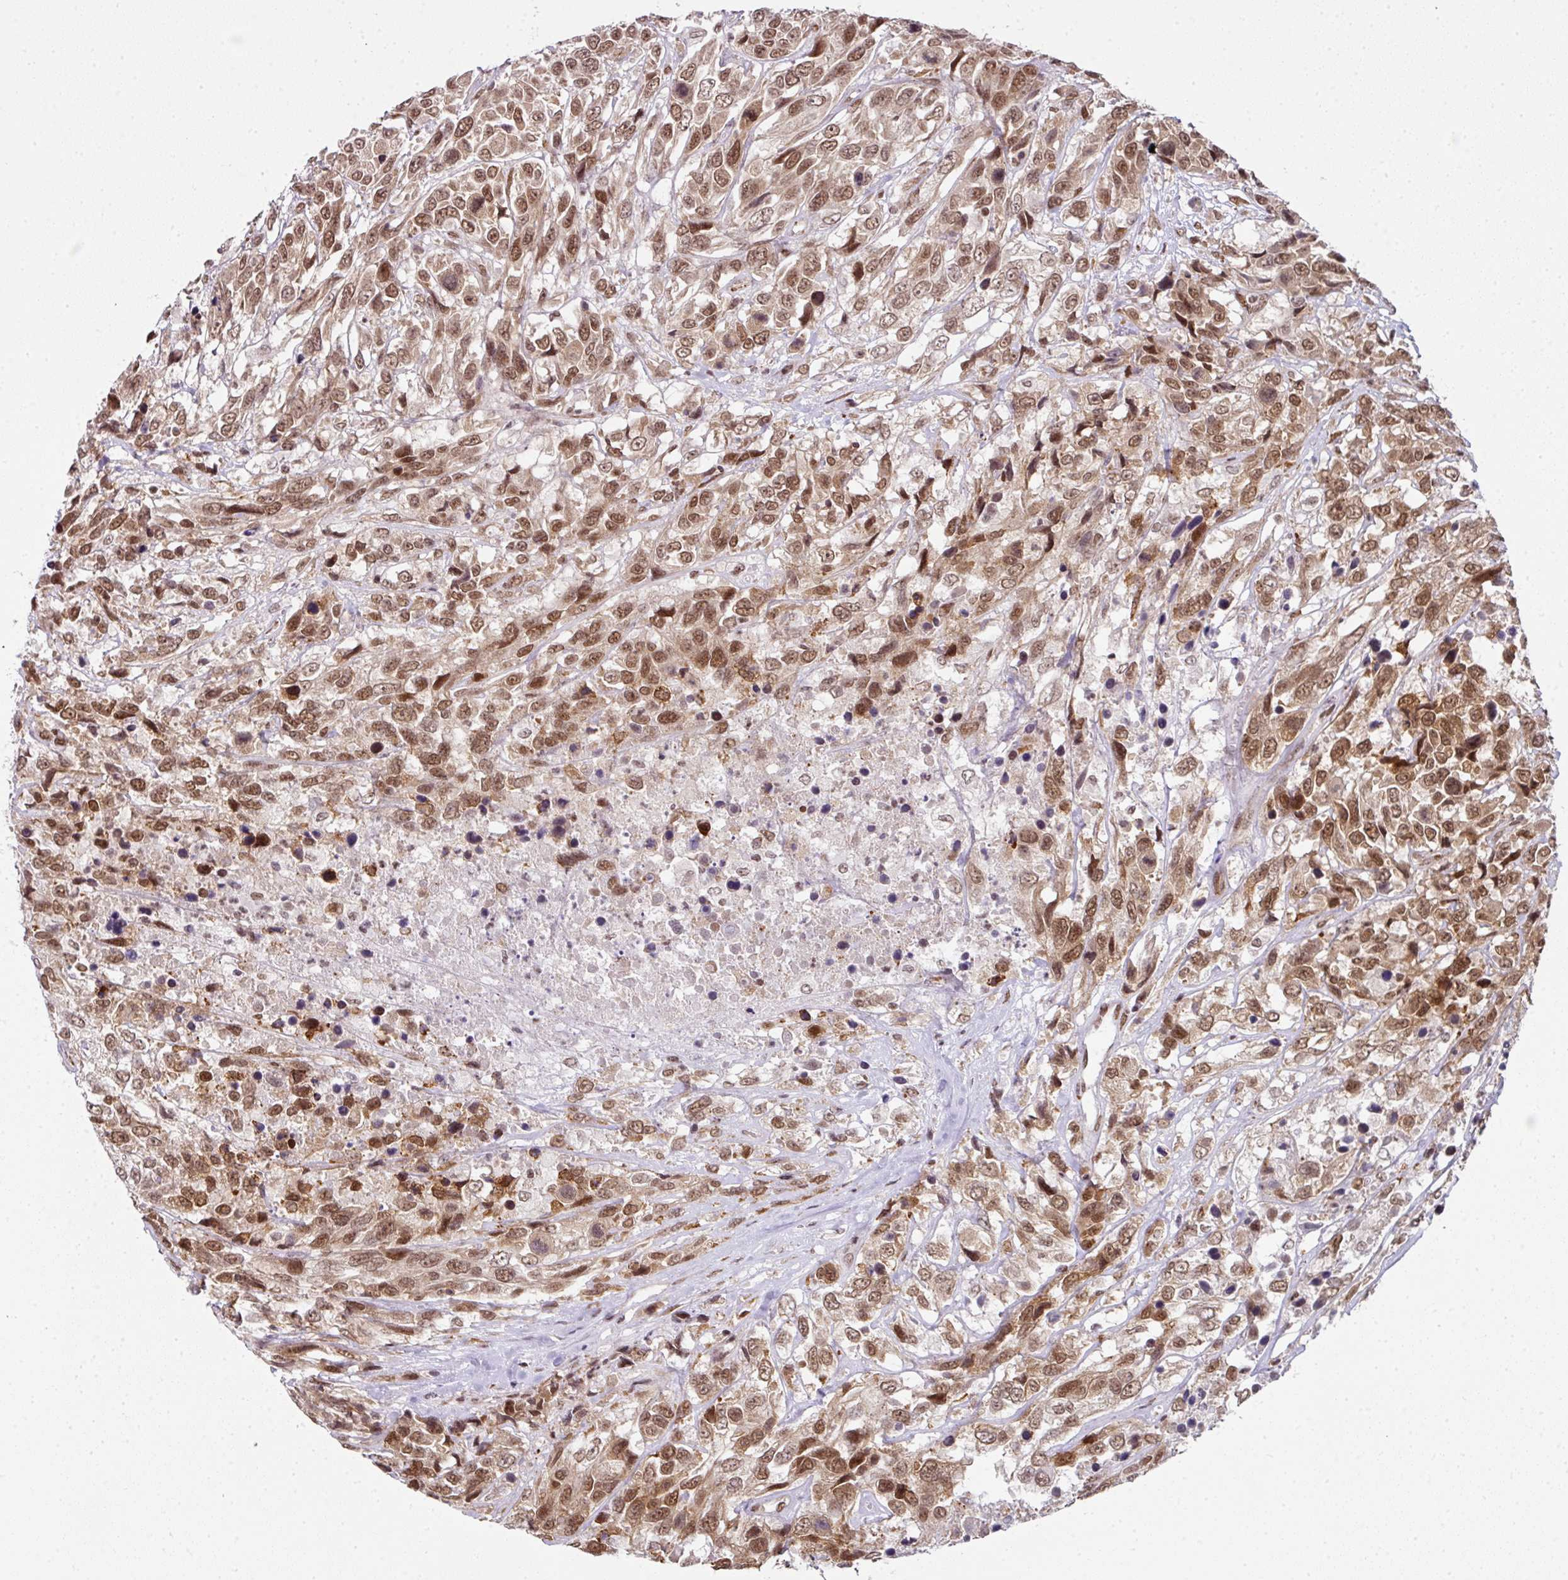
{"staining": {"intensity": "moderate", "quantity": ">75%", "location": "nuclear"}, "tissue": "urothelial cancer", "cell_type": "Tumor cells", "image_type": "cancer", "snomed": [{"axis": "morphology", "description": "Urothelial carcinoma, High grade"}, {"axis": "topography", "description": "Urinary bladder"}], "caption": "Urothelial cancer tissue exhibits moderate nuclear staining in approximately >75% of tumor cells (IHC, brightfield microscopy, high magnification).", "gene": "NFYA", "patient": {"sex": "female", "age": 70}}